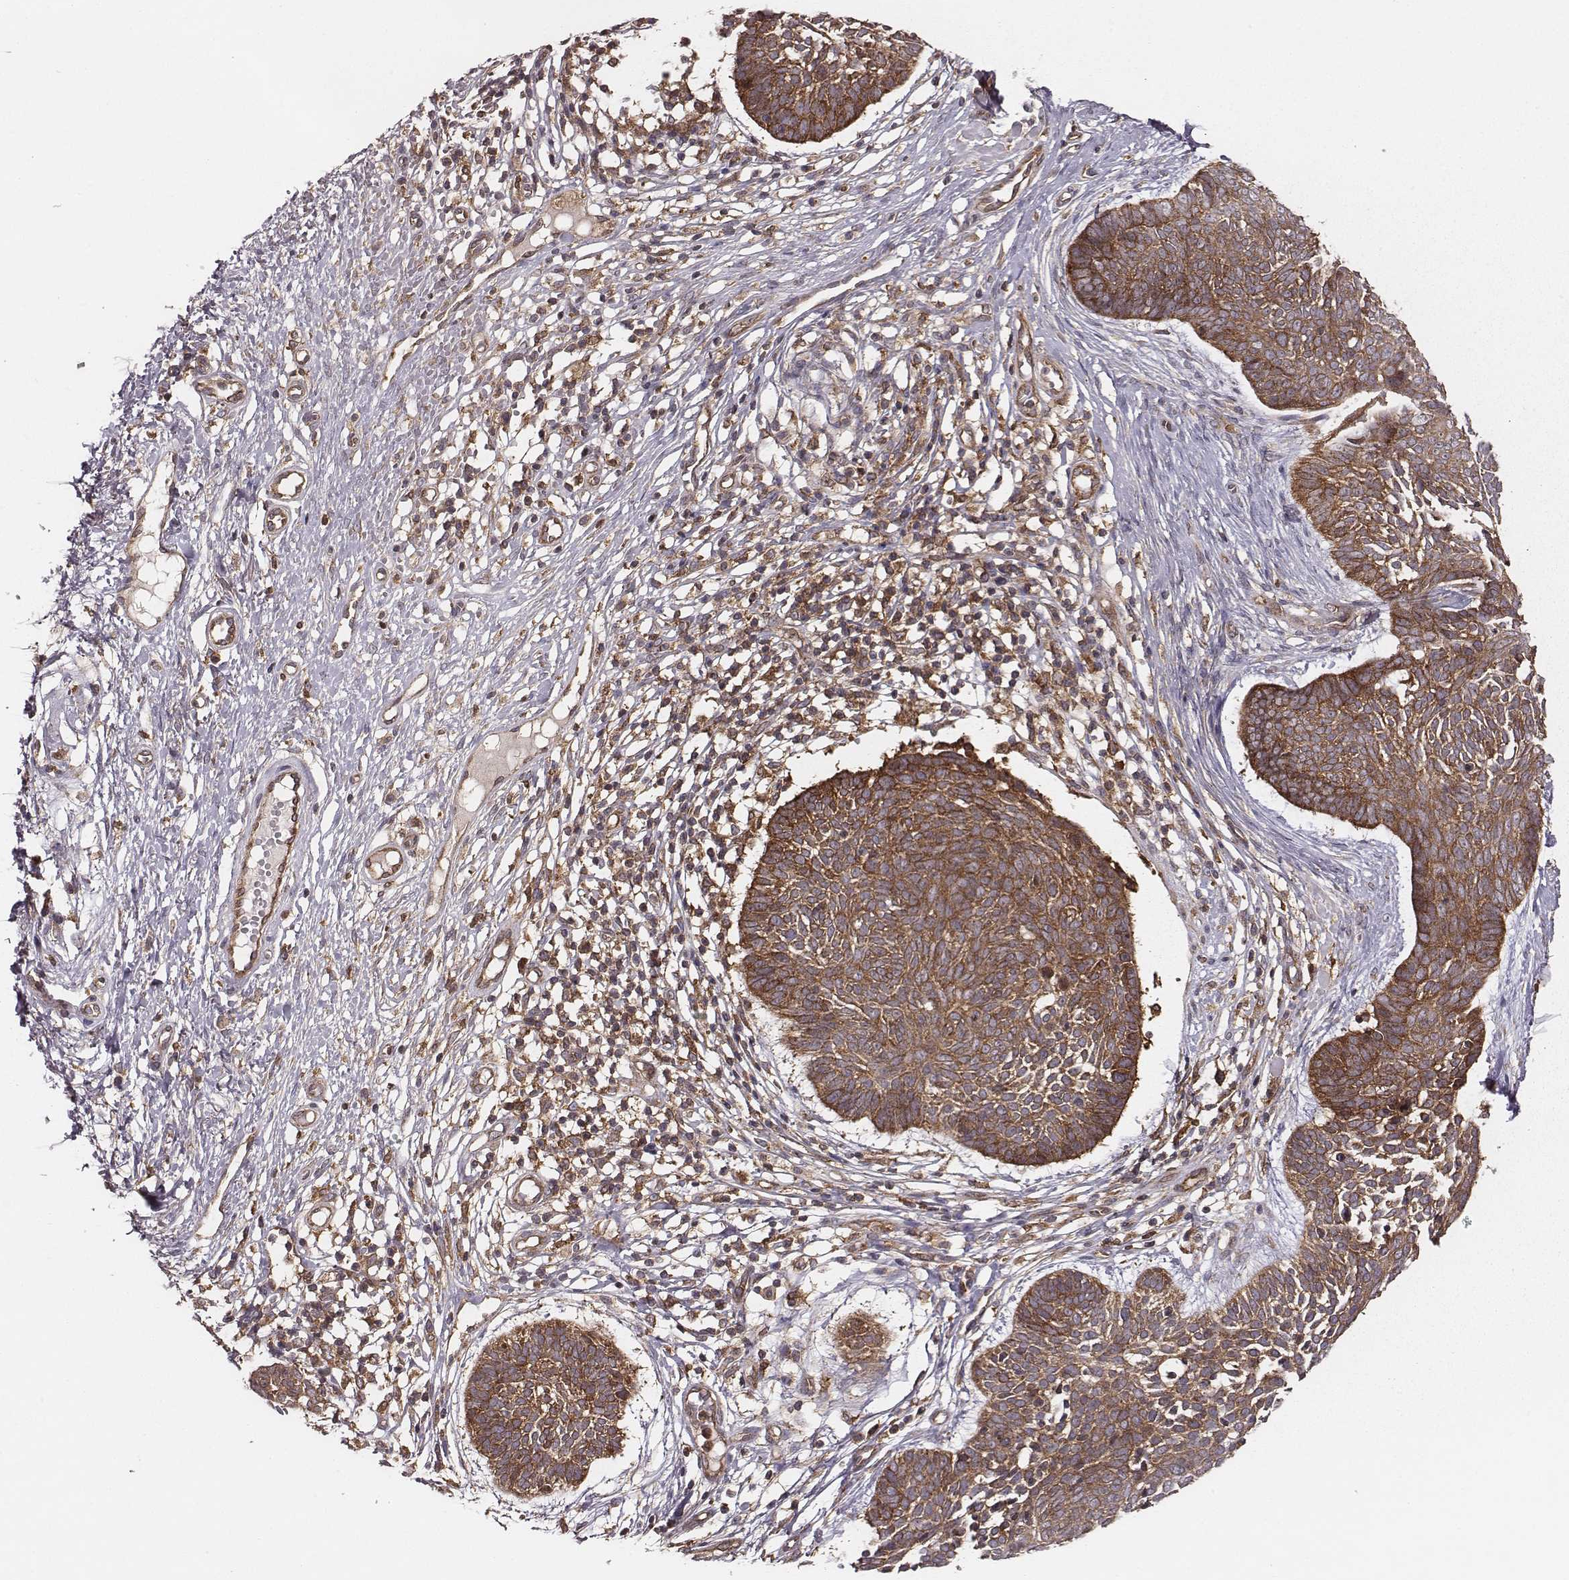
{"staining": {"intensity": "strong", "quantity": ">75%", "location": "cytoplasmic/membranous"}, "tissue": "skin cancer", "cell_type": "Tumor cells", "image_type": "cancer", "snomed": [{"axis": "morphology", "description": "Basal cell carcinoma"}, {"axis": "topography", "description": "Skin"}], "caption": "Skin cancer stained for a protein shows strong cytoplasmic/membranous positivity in tumor cells. (IHC, brightfield microscopy, high magnification).", "gene": "VPS26A", "patient": {"sex": "male", "age": 85}}